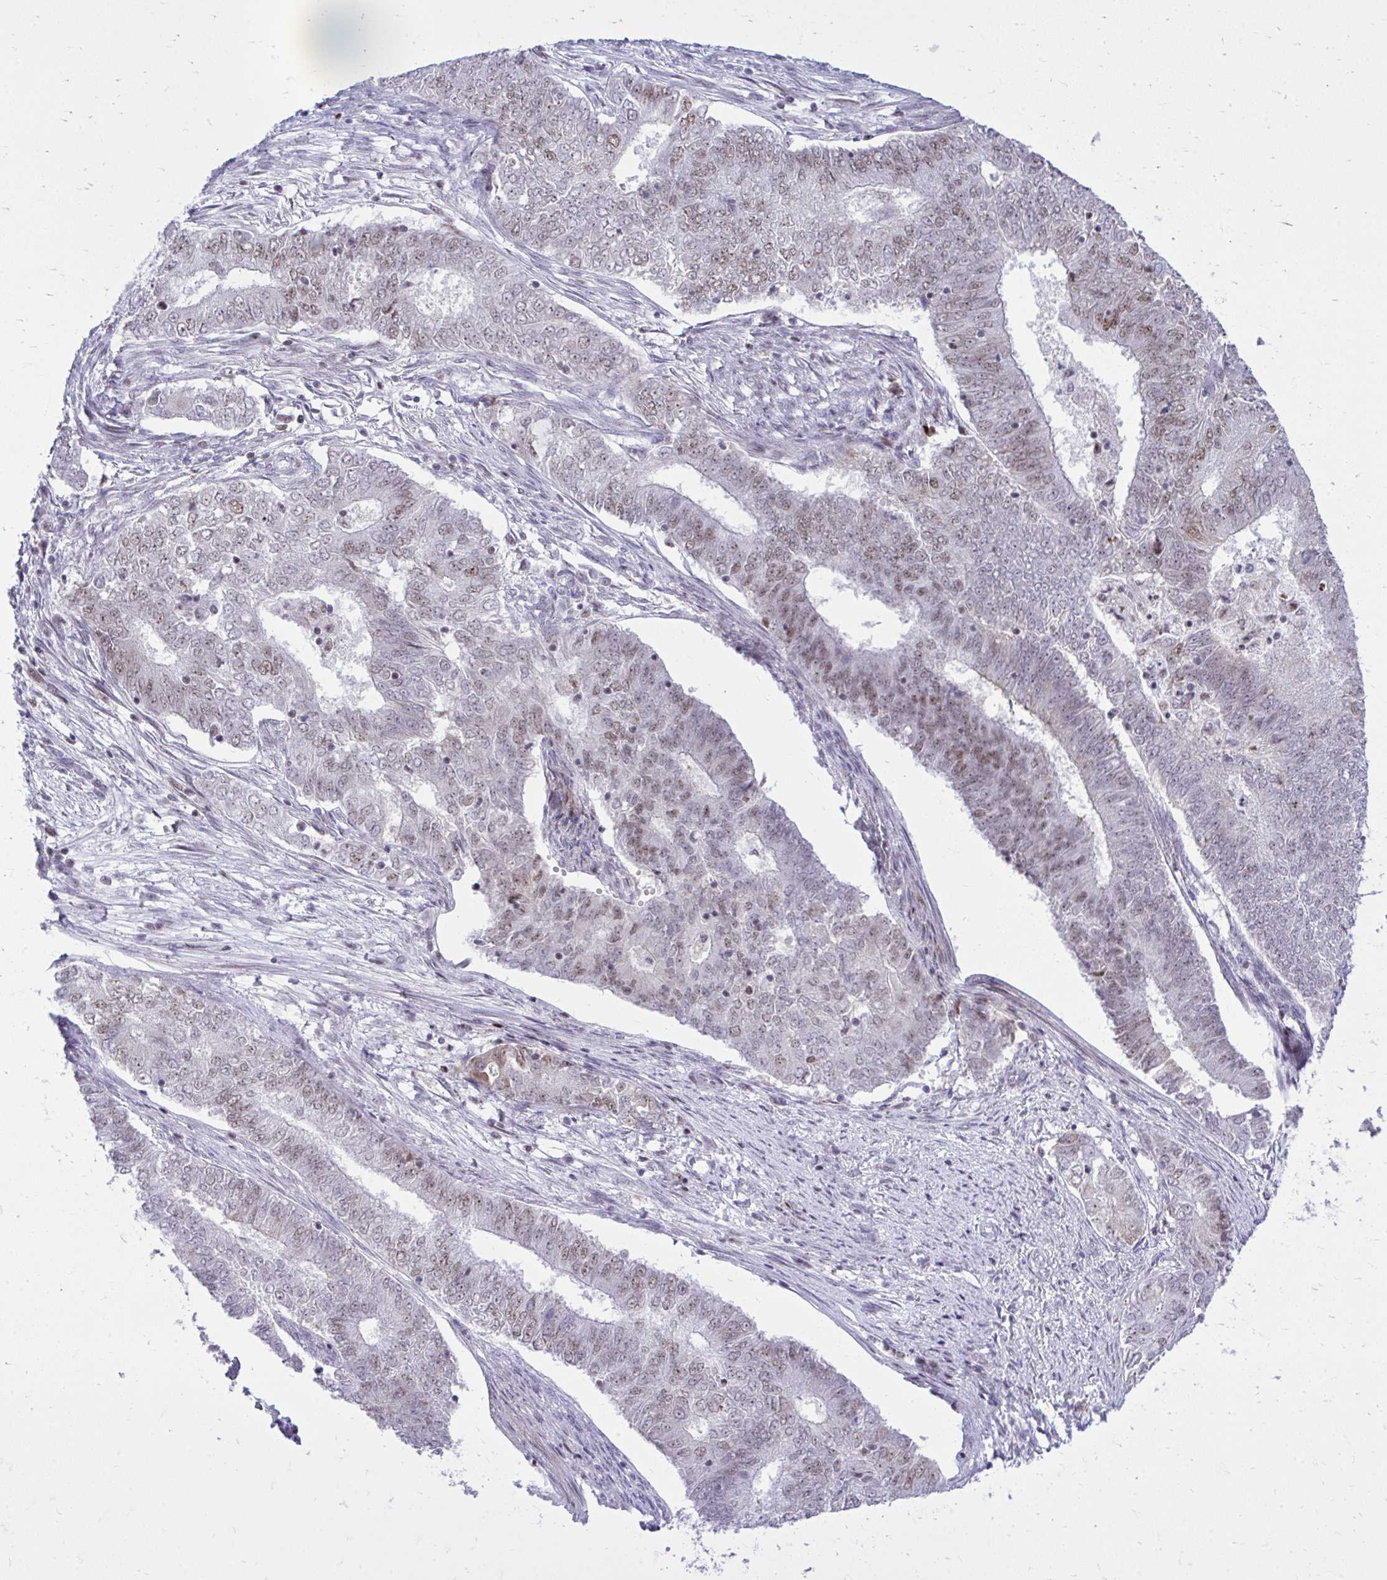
{"staining": {"intensity": "weak", "quantity": "25%-75%", "location": "nuclear"}, "tissue": "endometrial cancer", "cell_type": "Tumor cells", "image_type": "cancer", "snomed": [{"axis": "morphology", "description": "Adenocarcinoma, NOS"}, {"axis": "topography", "description": "Endometrium"}], "caption": "Weak nuclear protein expression is identified in approximately 25%-75% of tumor cells in endometrial cancer. Immunohistochemistry (ihc) stains the protein of interest in brown and the nuclei are stained blue.", "gene": "C14orf39", "patient": {"sex": "female", "age": 62}}